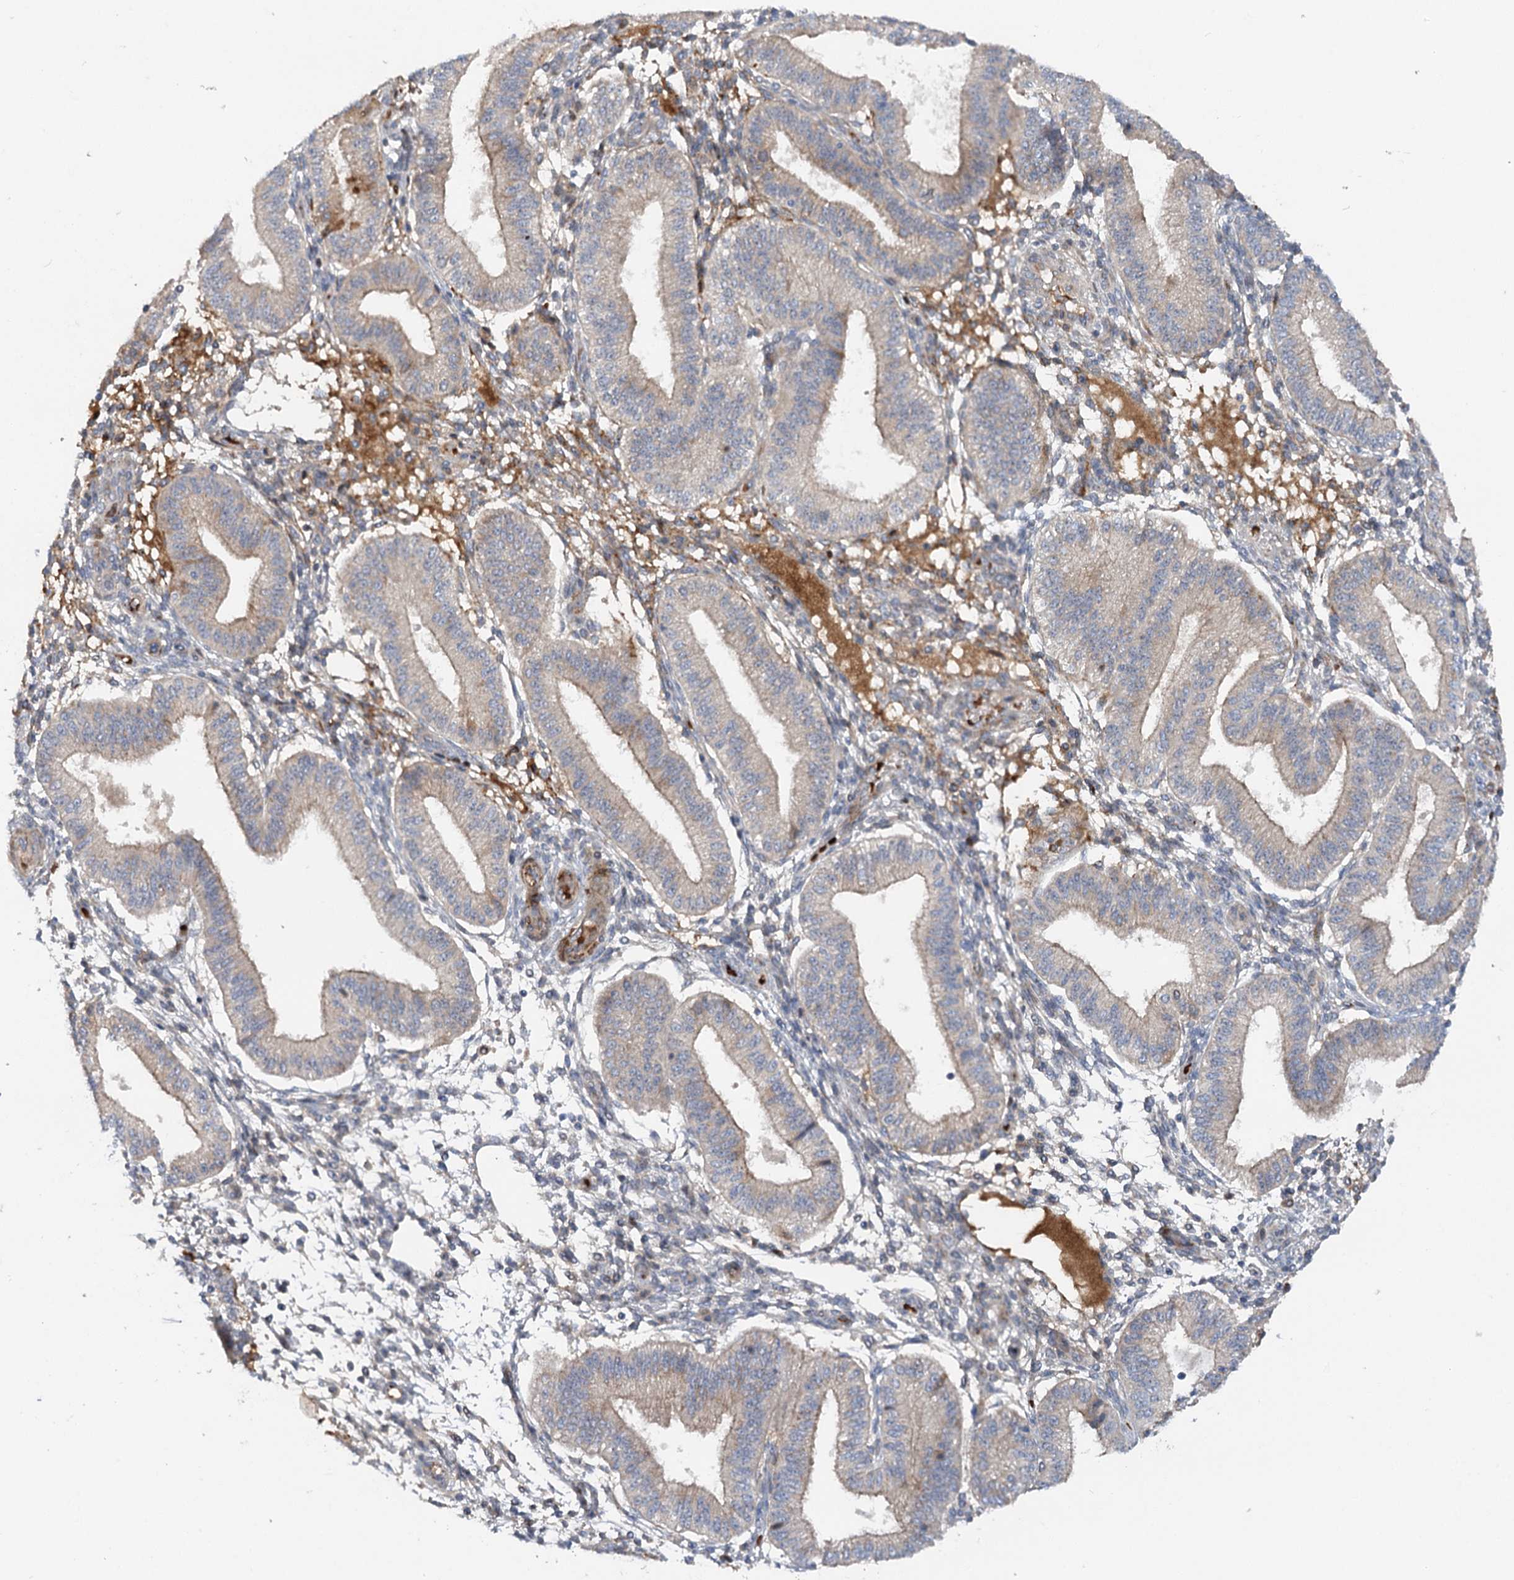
{"staining": {"intensity": "weak", "quantity": "<25%", "location": "cytoplasmic/membranous"}, "tissue": "endometrium", "cell_type": "Cells in endometrial stroma", "image_type": "normal", "snomed": [{"axis": "morphology", "description": "Normal tissue, NOS"}, {"axis": "topography", "description": "Endometrium"}], "caption": "The immunohistochemistry histopathology image has no significant expression in cells in endometrial stroma of endometrium.", "gene": "FGF19", "patient": {"sex": "female", "age": 39}}